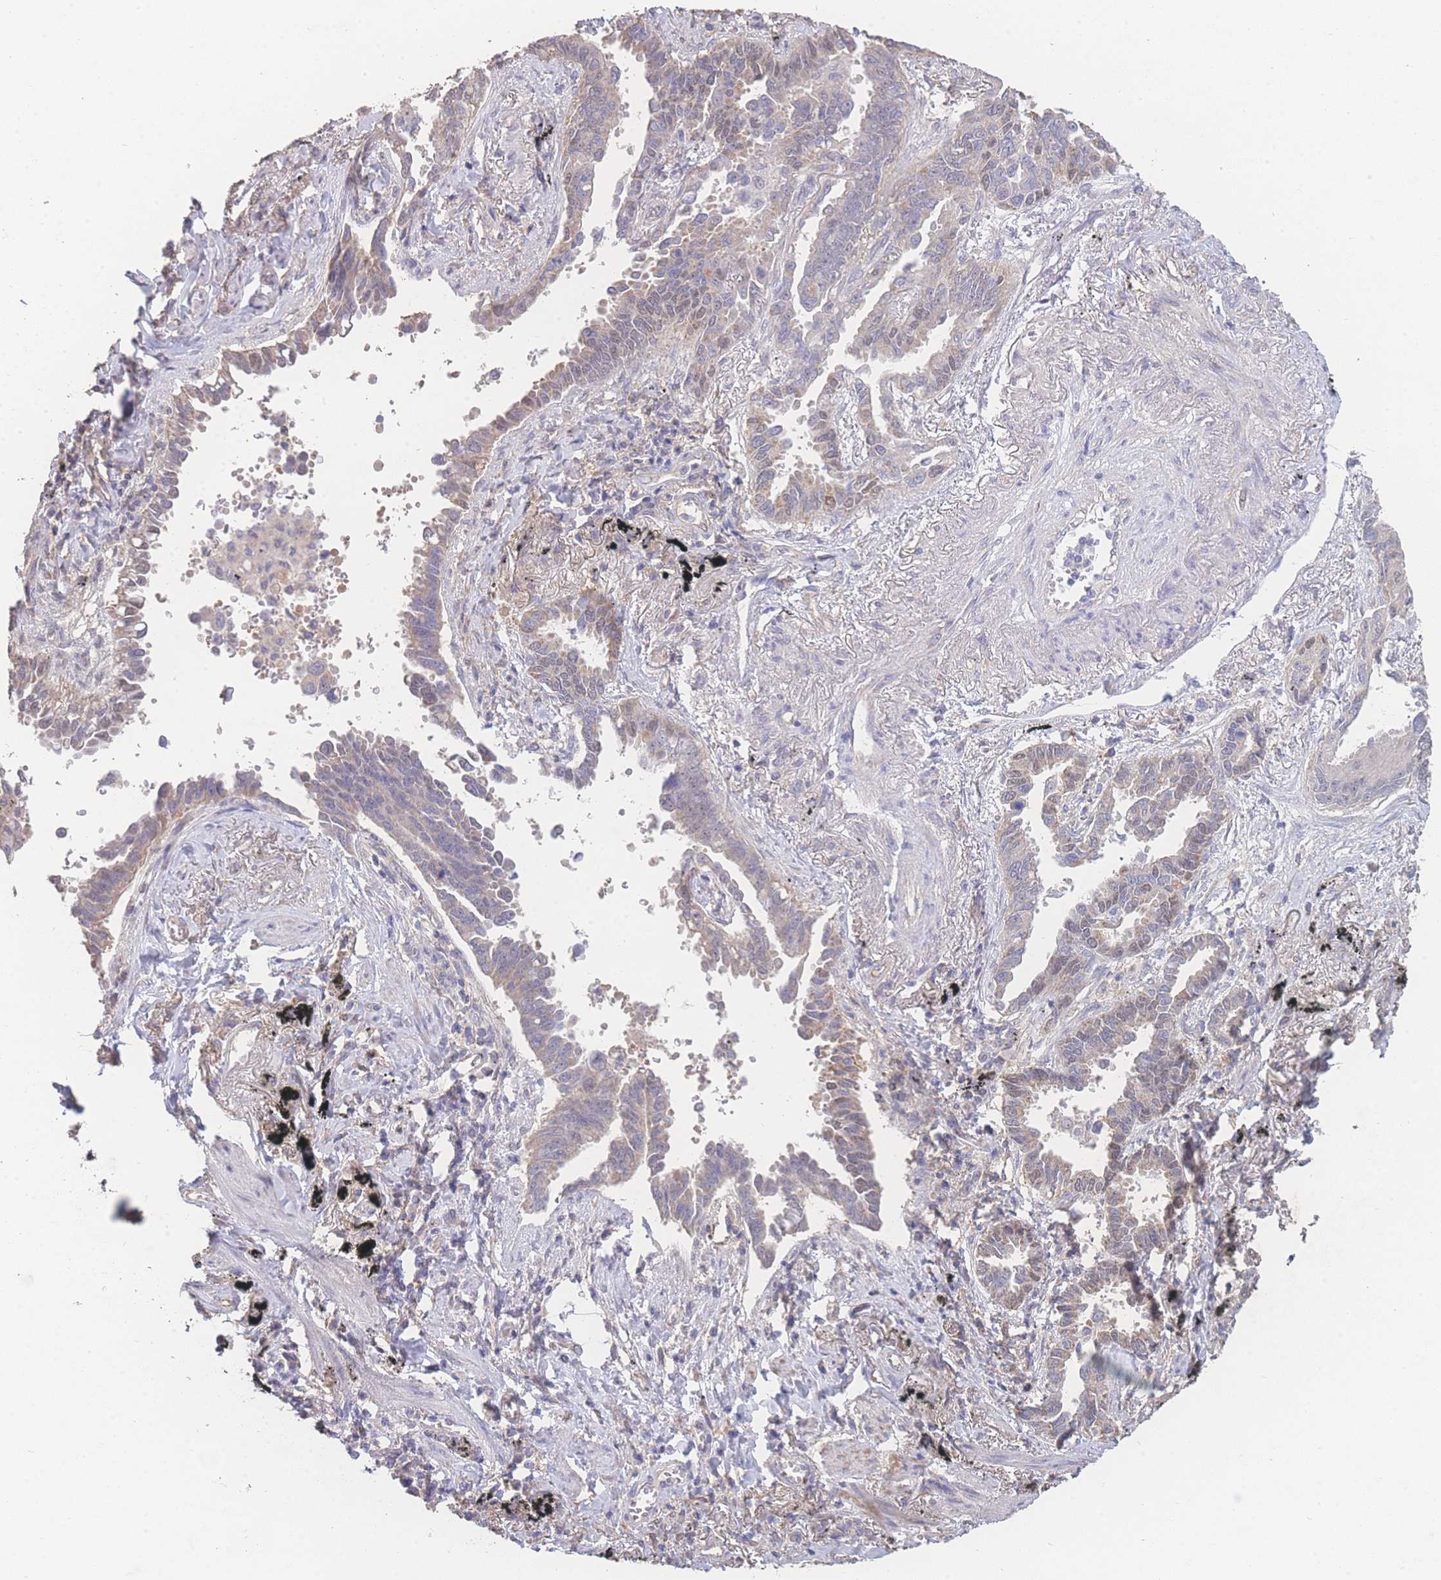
{"staining": {"intensity": "weak", "quantity": ">75%", "location": "cytoplasmic/membranous"}, "tissue": "lung cancer", "cell_type": "Tumor cells", "image_type": "cancer", "snomed": [{"axis": "morphology", "description": "Adenocarcinoma, NOS"}, {"axis": "topography", "description": "Lung"}], "caption": "This micrograph shows IHC staining of human lung adenocarcinoma, with low weak cytoplasmic/membranous staining in about >75% of tumor cells.", "gene": "GIPR", "patient": {"sex": "male", "age": 67}}